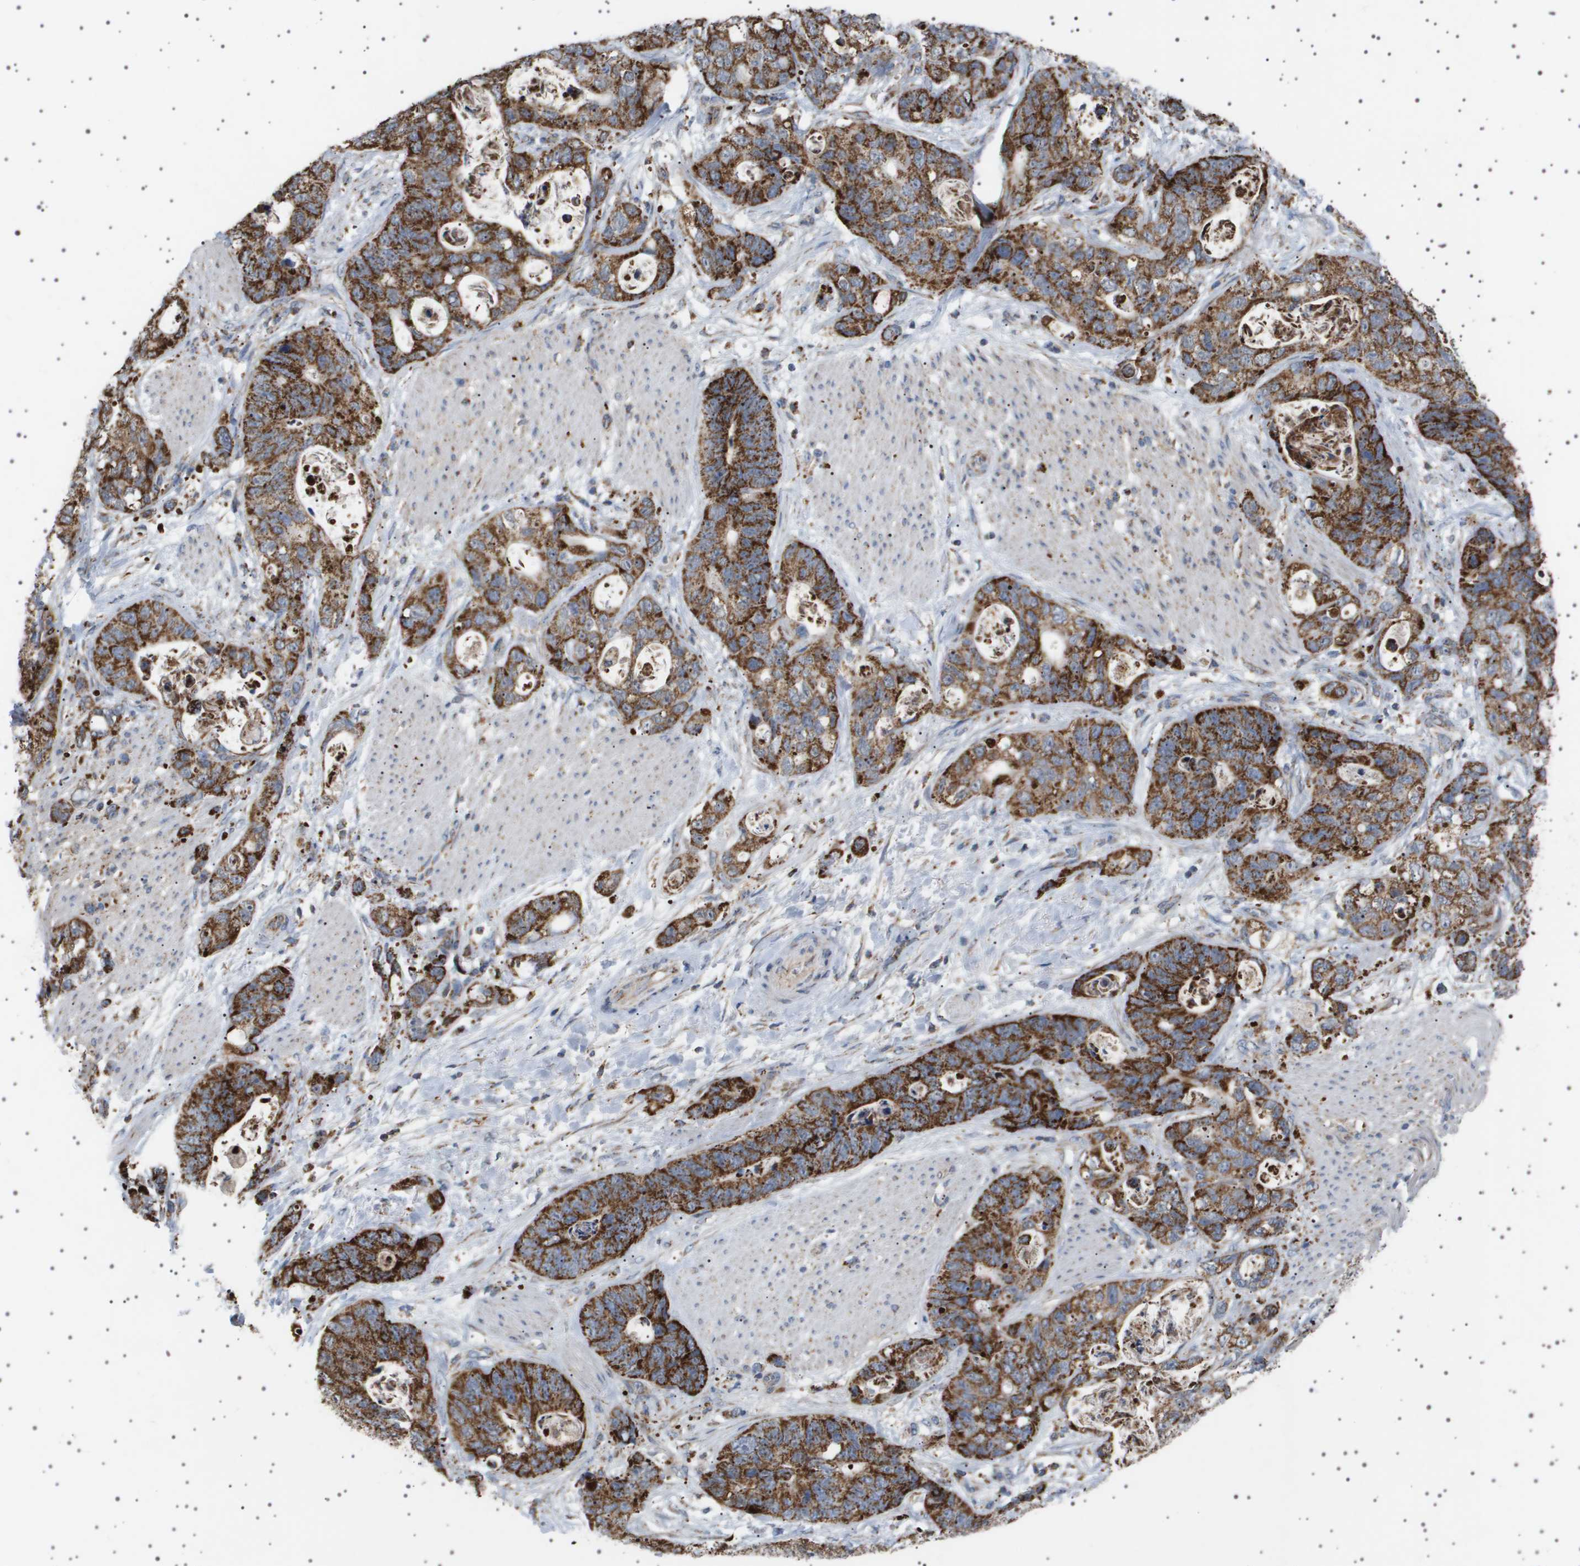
{"staining": {"intensity": "strong", "quantity": ">75%", "location": "cytoplasmic/membranous"}, "tissue": "stomach cancer", "cell_type": "Tumor cells", "image_type": "cancer", "snomed": [{"axis": "morphology", "description": "Normal tissue, NOS"}, {"axis": "morphology", "description": "Adenocarcinoma, NOS"}, {"axis": "topography", "description": "Stomach"}], "caption": "Immunohistochemistry (IHC) of stomach cancer (adenocarcinoma) exhibits high levels of strong cytoplasmic/membranous staining in about >75% of tumor cells.", "gene": "UBXN8", "patient": {"sex": "female", "age": 89}}